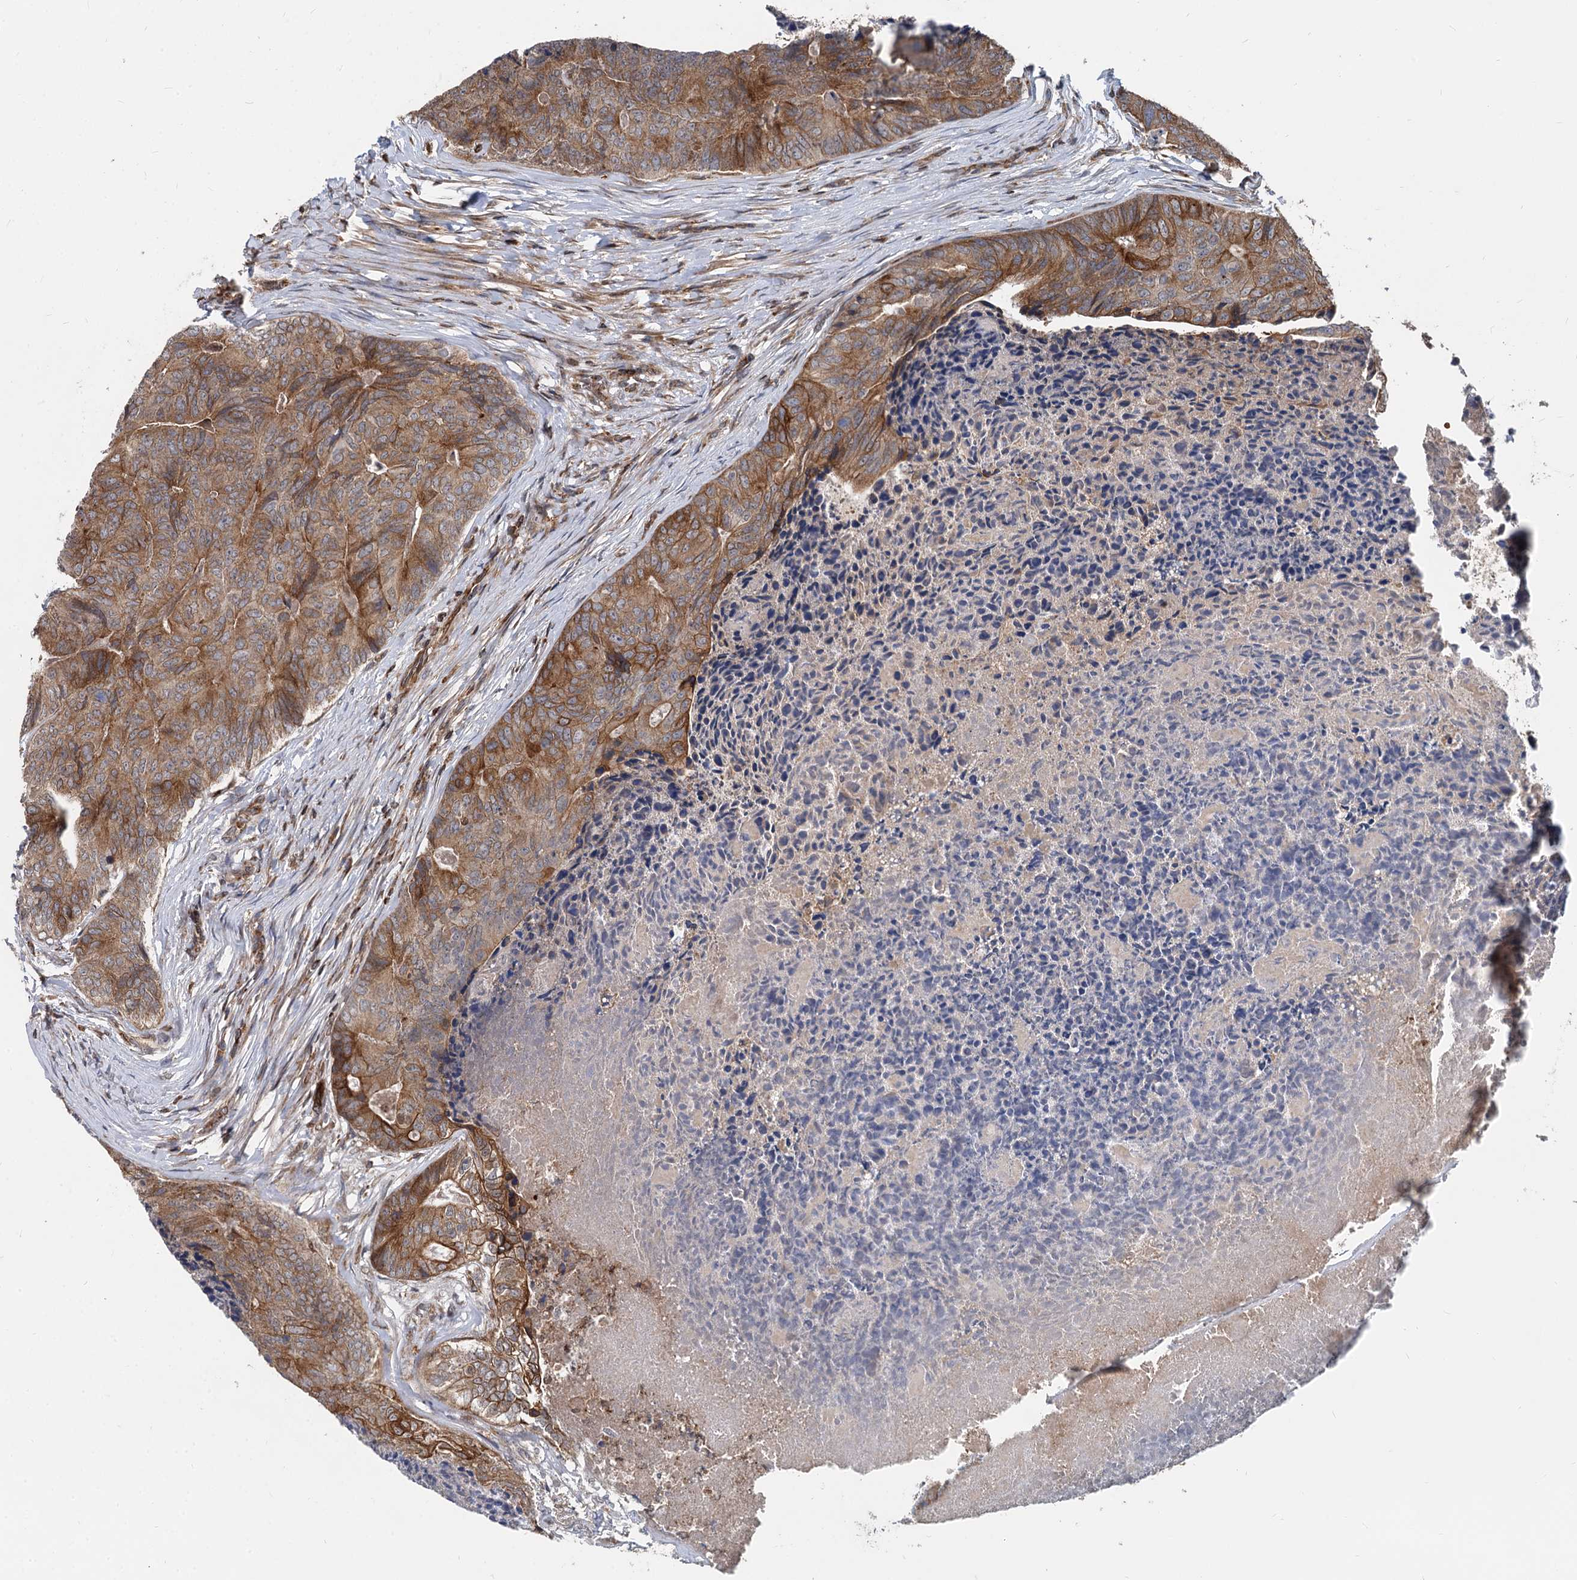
{"staining": {"intensity": "strong", "quantity": ">75%", "location": "cytoplasmic/membranous"}, "tissue": "colorectal cancer", "cell_type": "Tumor cells", "image_type": "cancer", "snomed": [{"axis": "morphology", "description": "Adenocarcinoma, NOS"}, {"axis": "topography", "description": "Colon"}], "caption": "Colorectal cancer stained for a protein displays strong cytoplasmic/membranous positivity in tumor cells. Nuclei are stained in blue.", "gene": "STIM1", "patient": {"sex": "female", "age": 67}}